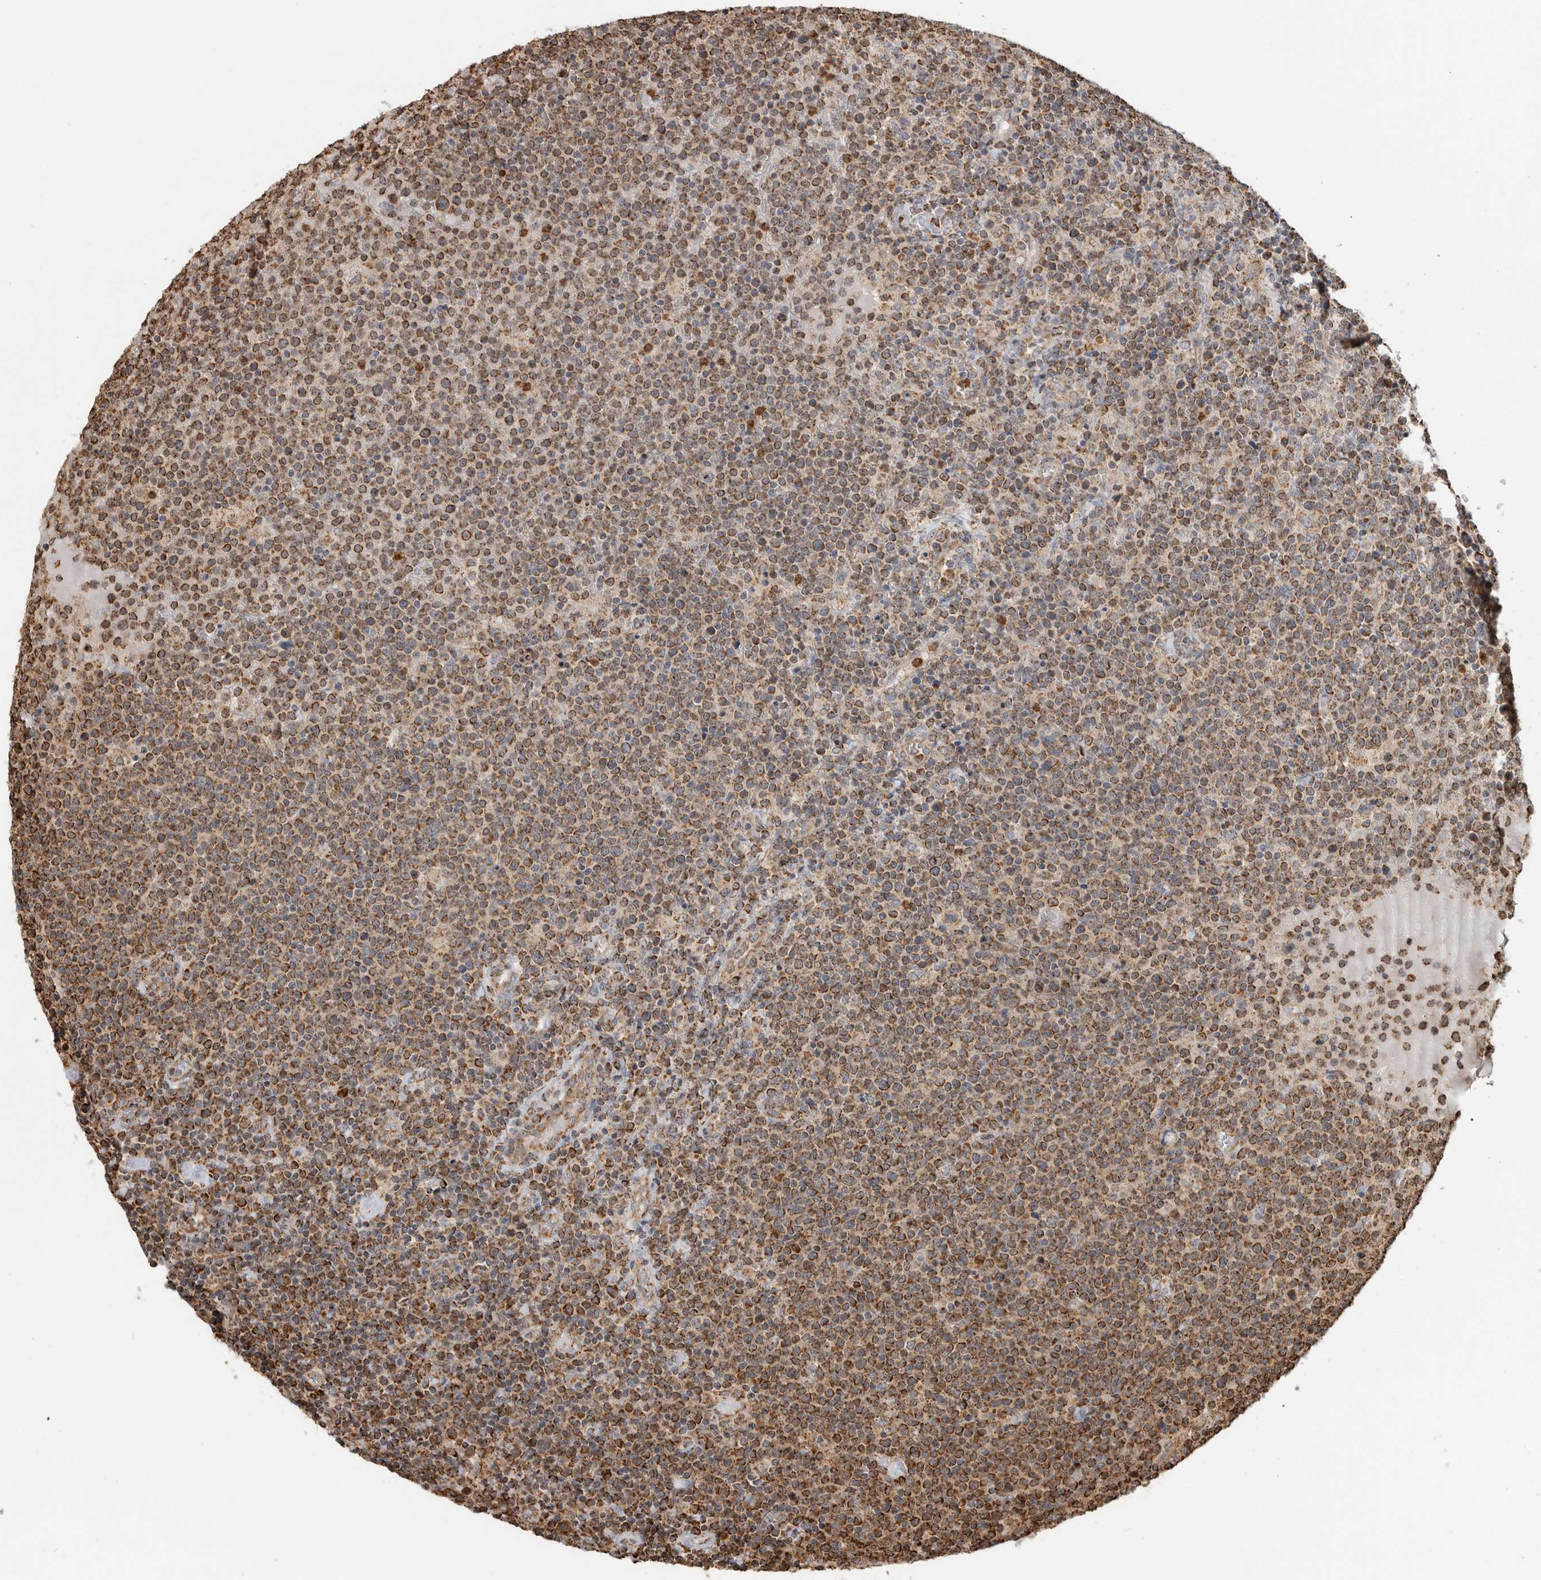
{"staining": {"intensity": "moderate", "quantity": ">75%", "location": "cytoplasmic/membranous"}, "tissue": "lymphoma", "cell_type": "Tumor cells", "image_type": "cancer", "snomed": [{"axis": "morphology", "description": "Malignant lymphoma, non-Hodgkin's type, High grade"}, {"axis": "topography", "description": "Lymph node"}], "caption": "A medium amount of moderate cytoplasmic/membranous positivity is appreciated in about >75% of tumor cells in malignant lymphoma, non-Hodgkin's type (high-grade) tissue.", "gene": "GCNT2", "patient": {"sex": "male", "age": 61}}